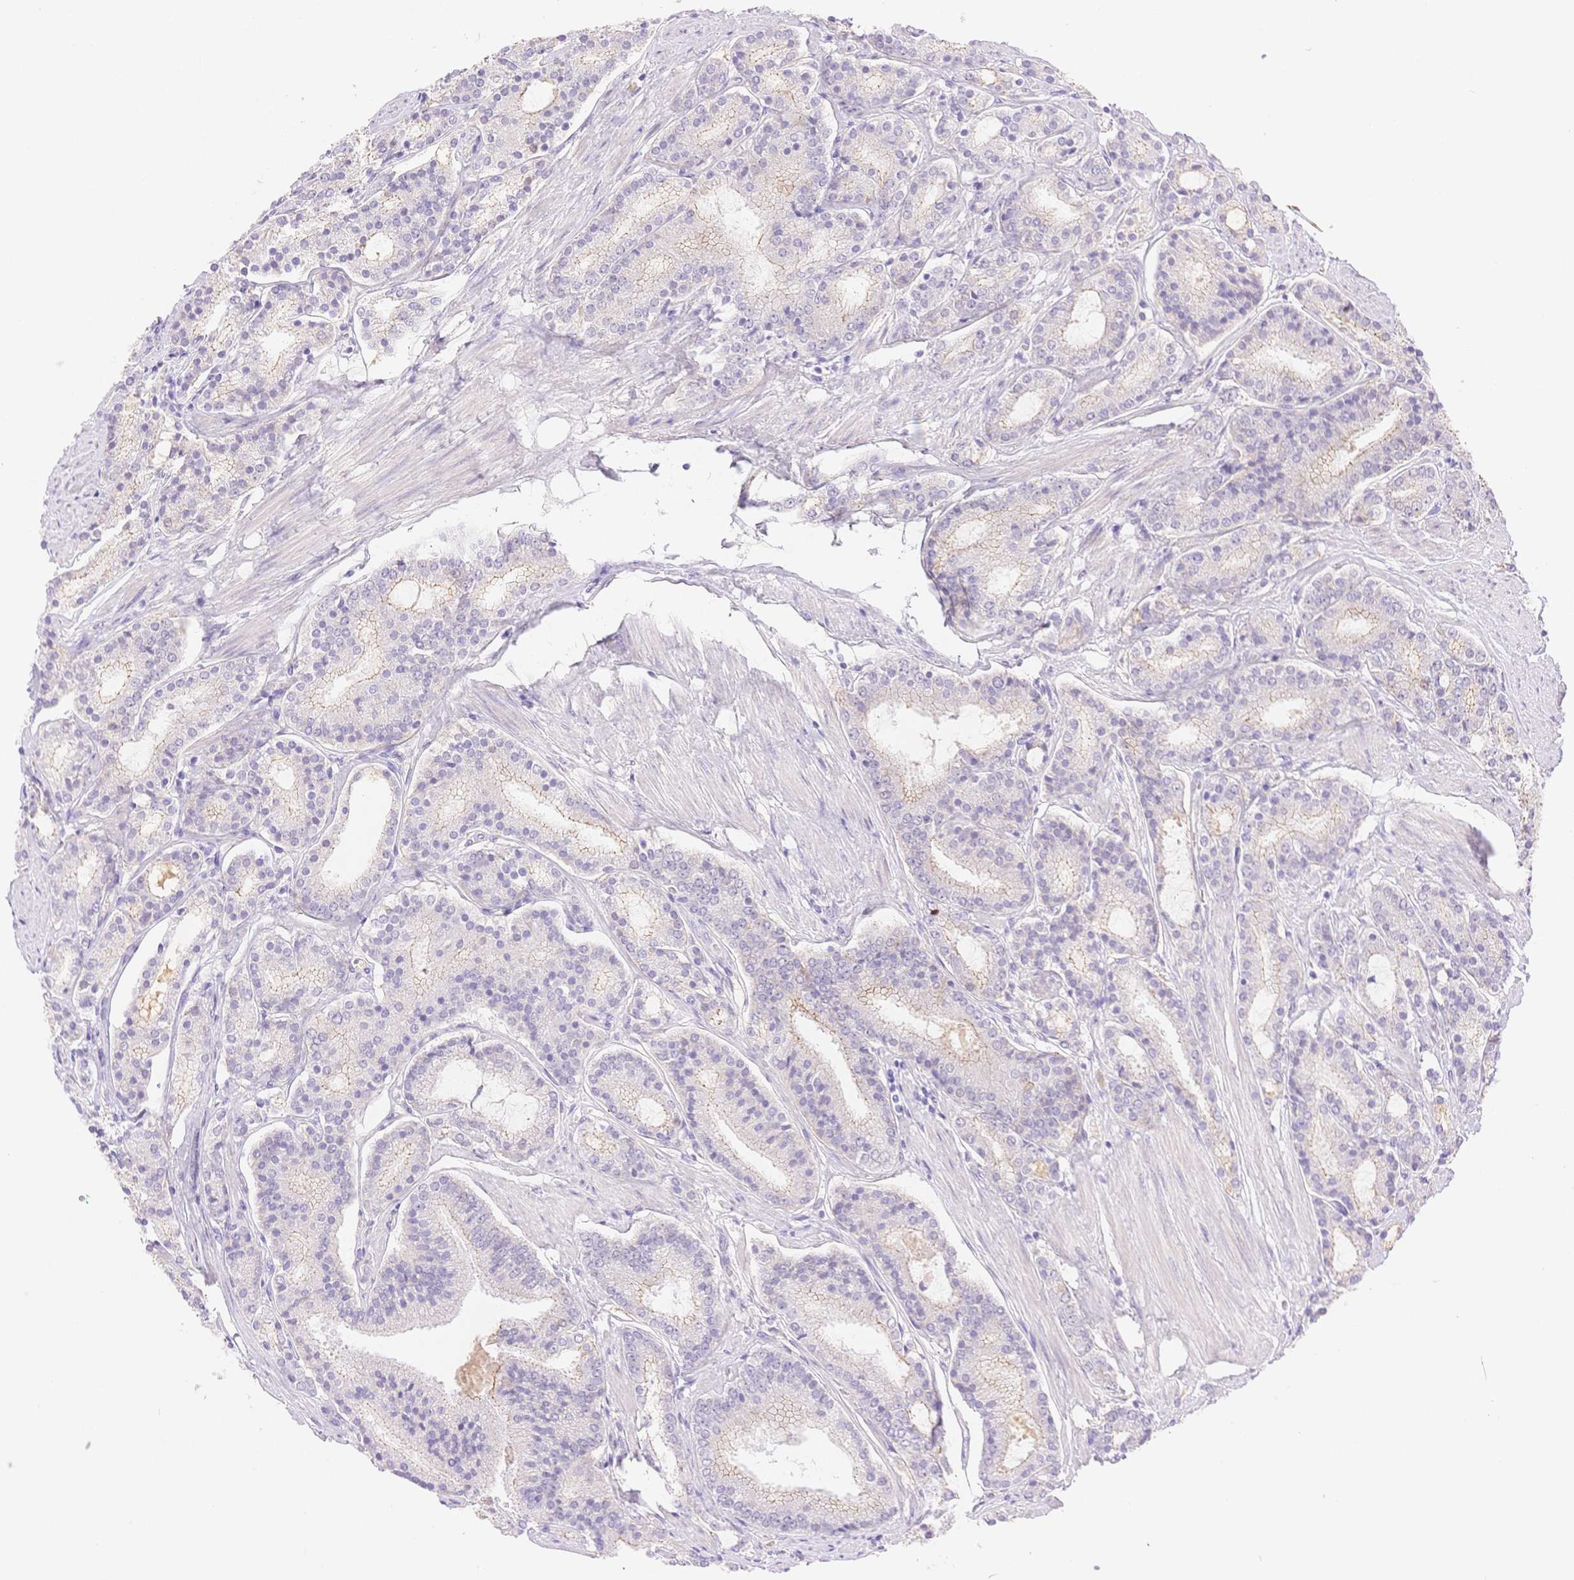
{"staining": {"intensity": "moderate", "quantity": "<25%", "location": "cytoplasmic/membranous"}, "tissue": "prostate cancer", "cell_type": "Tumor cells", "image_type": "cancer", "snomed": [{"axis": "morphology", "description": "Adenocarcinoma, High grade"}, {"axis": "topography", "description": "Prostate"}], "caption": "Moderate cytoplasmic/membranous positivity is identified in about <25% of tumor cells in prostate cancer (adenocarcinoma (high-grade)). Ihc stains the protein of interest in brown and the nuclei are stained blue.", "gene": "WDR54", "patient": {"sex": "male", "age": 63}}